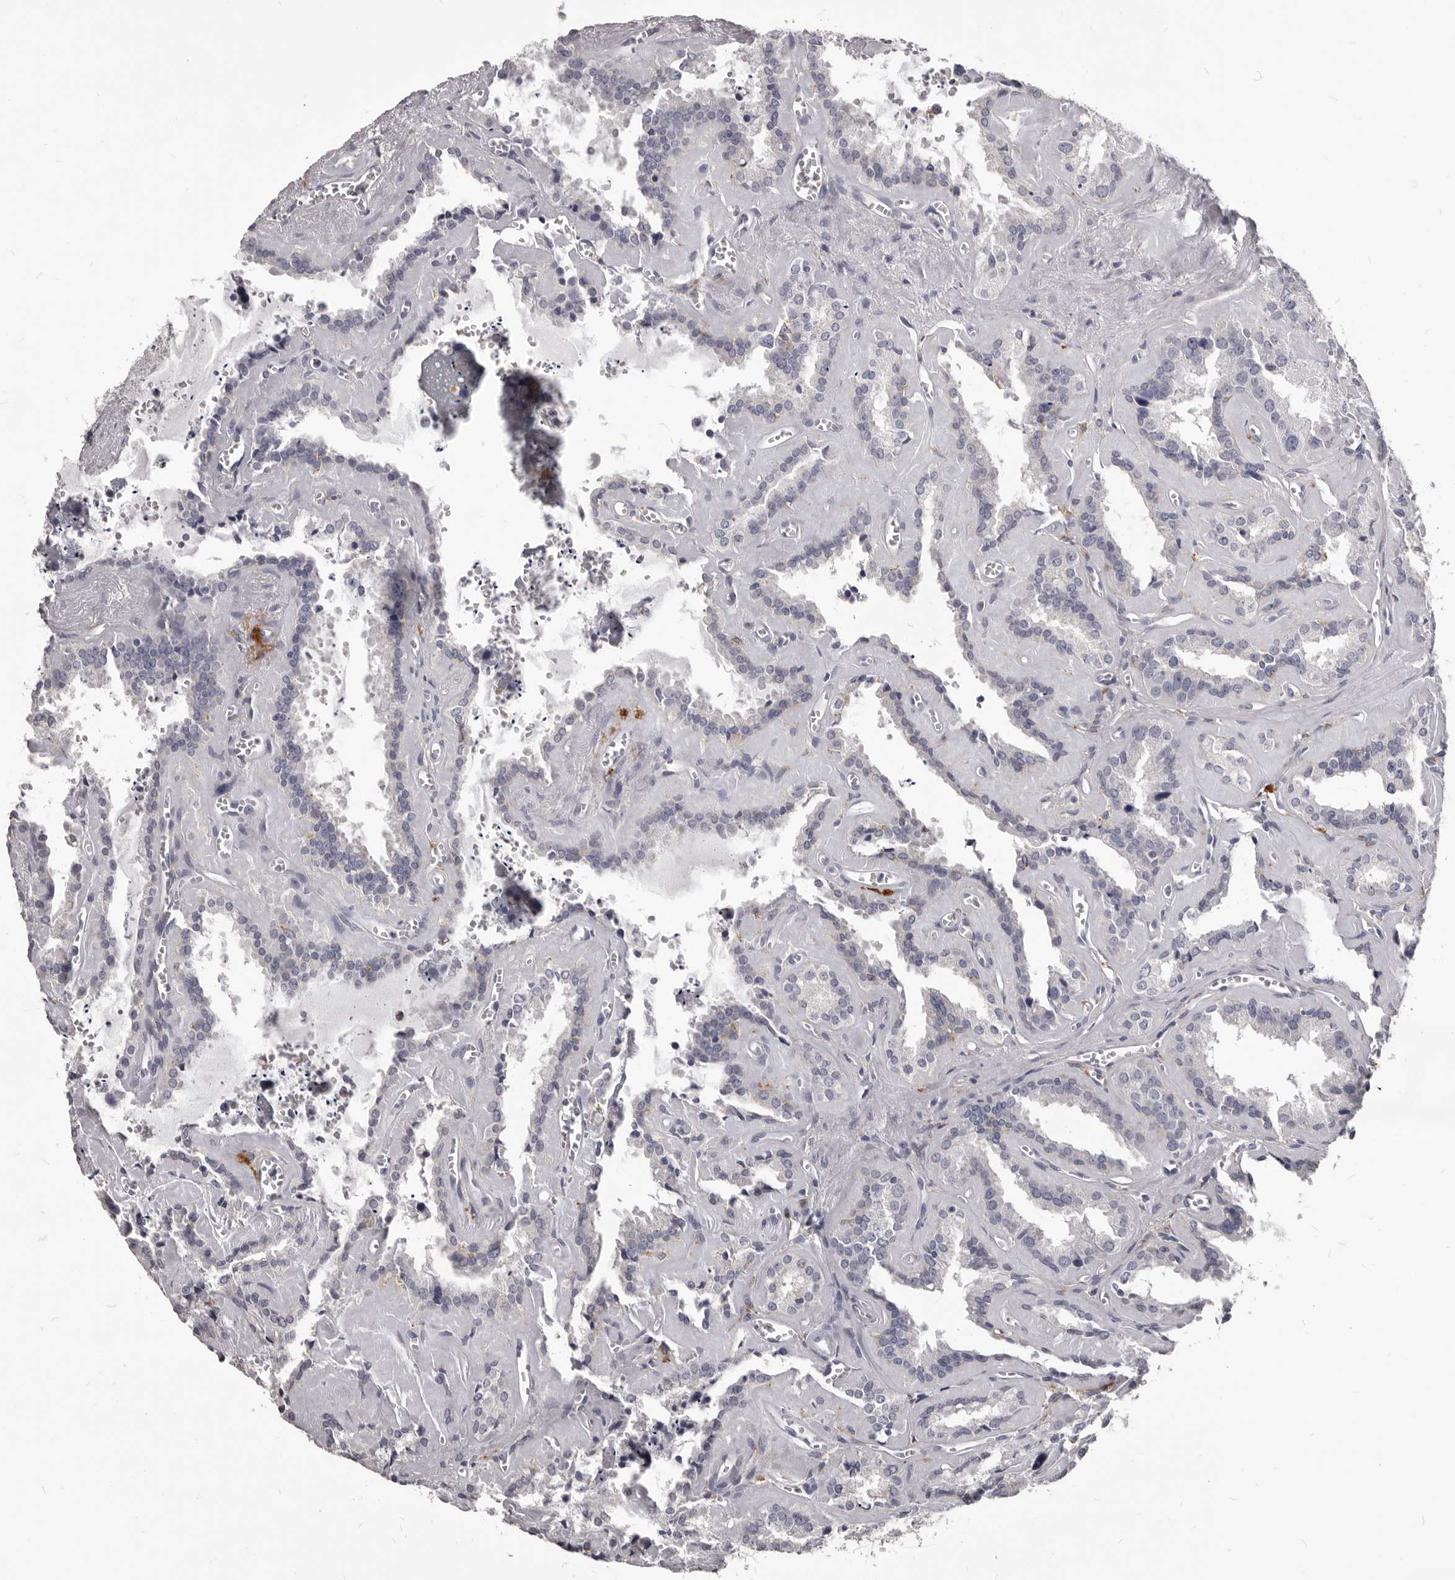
{"staining": {"intensity": "negative", "quantity": "none", "location": "none"}, "tissue": "seminal vesicle", "cell_type": "Glandular cells", "image_type": "normal", "snomed": [{"axis": "morphology", "description": "Normal tissue, NOS"}, {"axis": "topography", "description": "Prostate"}, {"axis": "topography", "description": "Seminal veicle"}], "caption": "DAB (3,3'-diaminobenzidine) immunohistochemical staining of unremarkable human seminal vesicle reveals no significant staining in glandular cells. The staining was performed using DAB to visualize the protein expression in brown, while the nuclei were stained in blue with hematoxylin (Magnification: 20x).", "gene": "PI4K2A", "patient": {"sex": "male", "age": 59}}